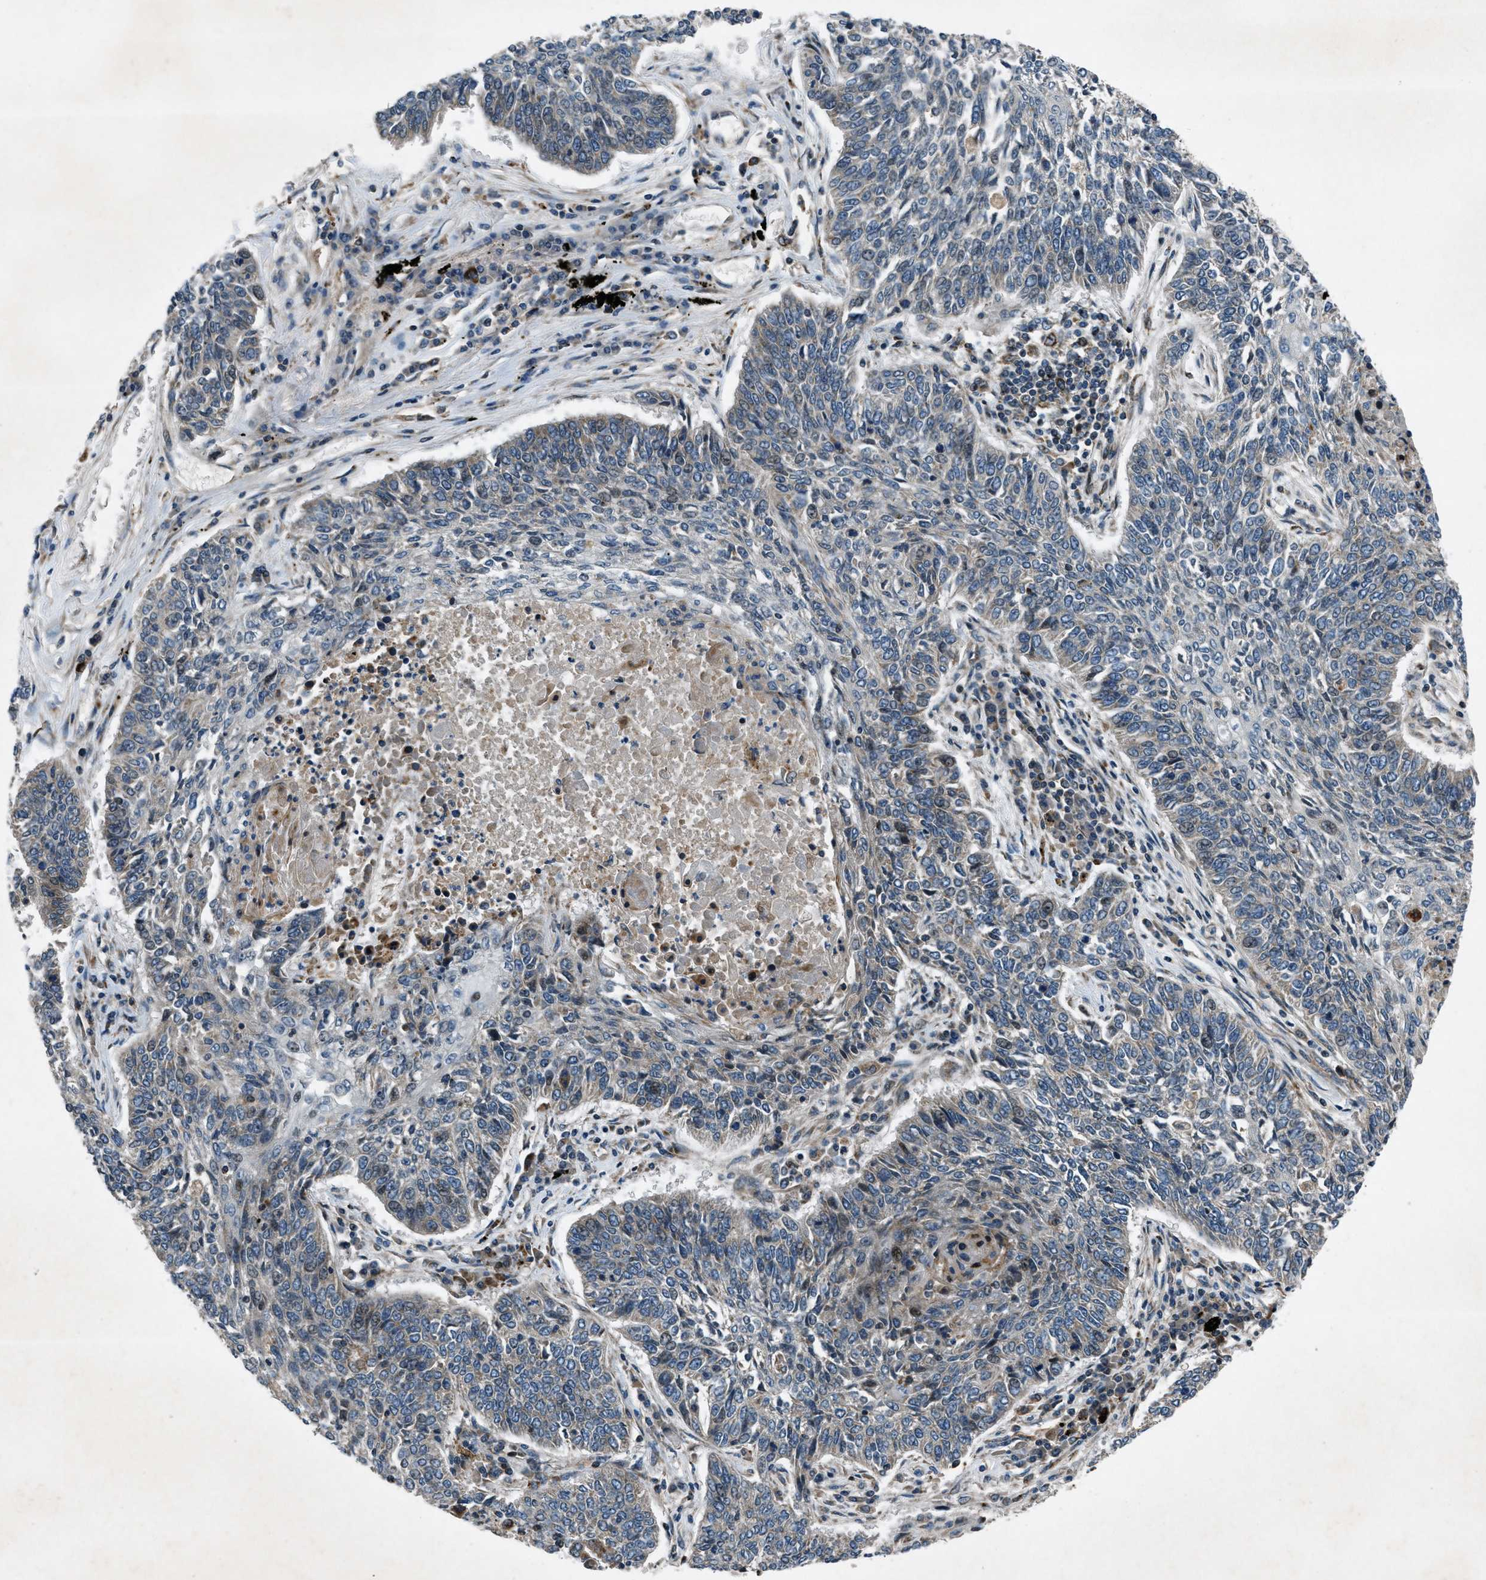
{"staining": {"intensity": "weak", "quantity": "<25%", "location": "cytoplasmic/membranous"}, "tissue": "lung cancer", "cell_type": "Tumor cells", "image_type": "cancer", "snomed": [{"axis": "morphology", "description": "Normal tissue, NOS"}, {"axis": "morphology", "description": "Squamous cell carcinoma, NOS"}, {"axis": "topography", "description": "Cartilage tissue"}, {"axis": "topography", "description": "Bronchus"}, {"axis": "topography", "description": "Lung"}], "caption": "Immunohistochemistry (IHC) histopathology image of lung cancer stained for a protein (brown), which shows no expression in tumor cells.", "gene": "CLEC2D", "patient": {"sex": "female", "age": 49}}